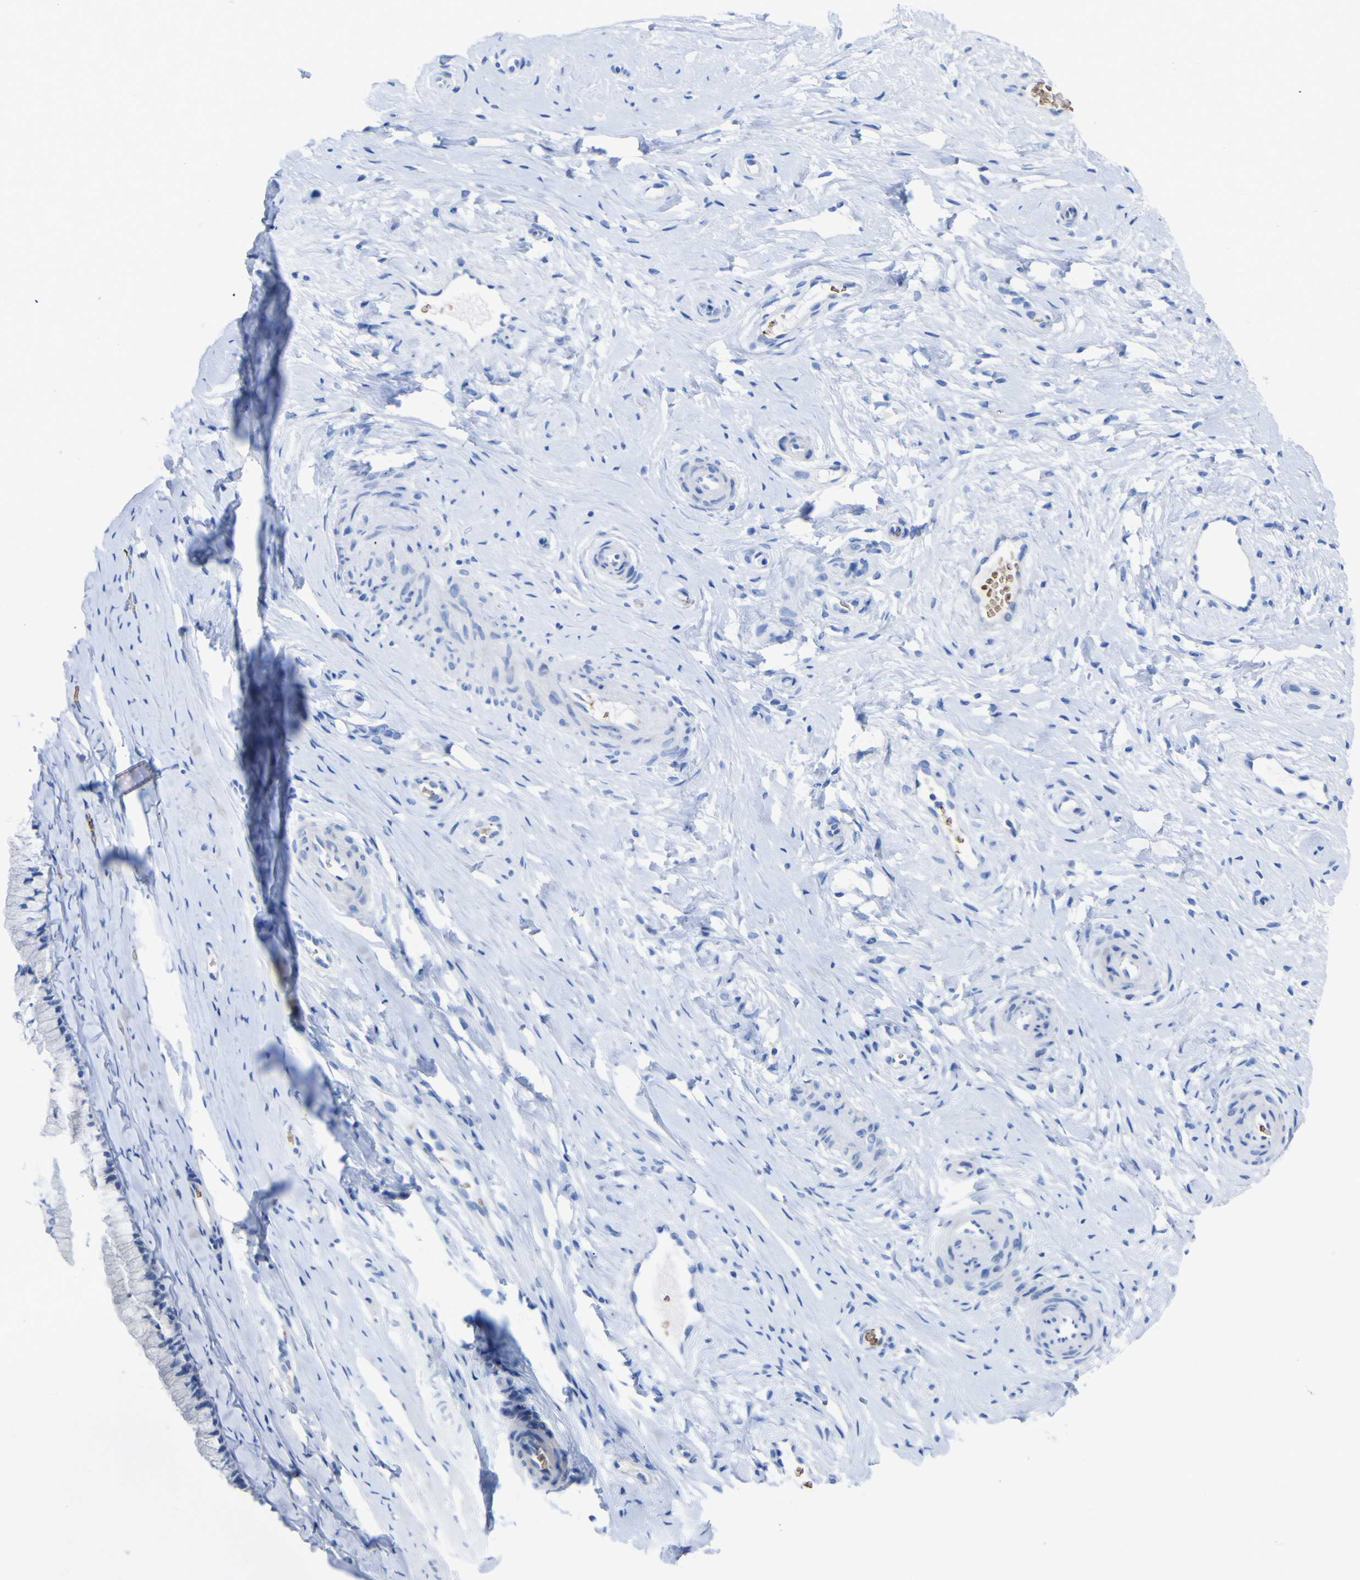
{"staining": {"intensity": "negative", "quantity": "none", "location": "none"}, "tissue": "cervix", "cell_type": "Glandular cells", "image_type": "normal", "snomed": [{"axis": "morphology", "description": "Normal tissue, NOS"}, {"axis": "topography", "description": "Cervix"}], "caption": "DAB (3,3'-diaminobenzidine) immunohistochemical staining of unremarkable cervix displays no significant staining in glandular cells.", "gene": "GCM1", "patient": {"sex": "female", "age": 39}}